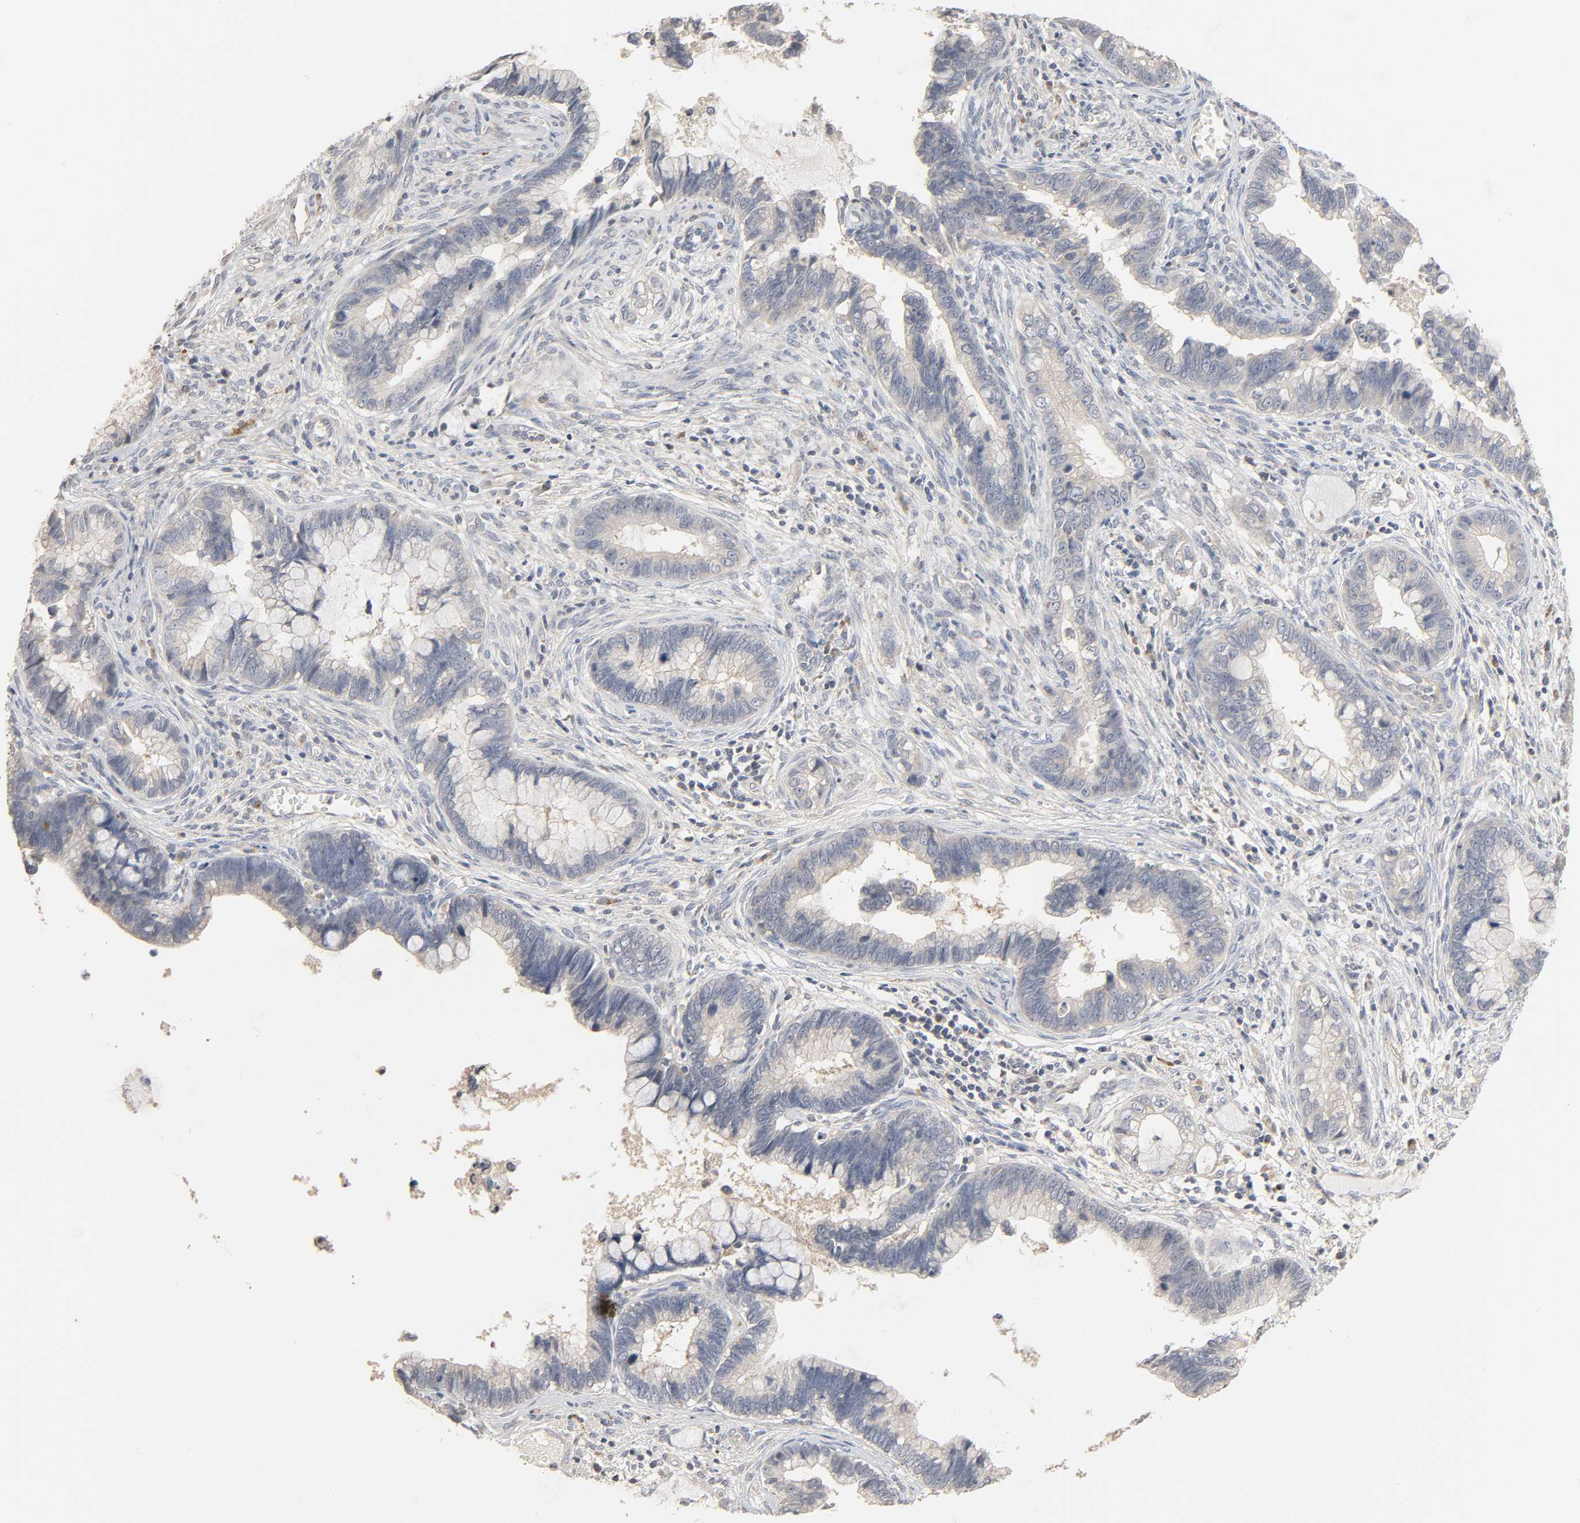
{"staining": {"intensity": "weak", "quantity": "25%-75%", "location": "cytoplasmic/membranous"}, "tissue": "cervical cancer", "cell_type": "Tumor cells", "image_type": "cancer", "snomed": [{"axis": "morphology", "description": "Adenocarcinoma, NOS"}, {"axis": "topography", "description": "Cervix"}], "caption": "Tumor cells exhibit low levels of weak cytoplasmic/membranous staining in about 25%-75% of cells in human cervical adenocarcinoma.", "gene": "CLEC4E", "patient": {"sex": "female", "age": 44}}